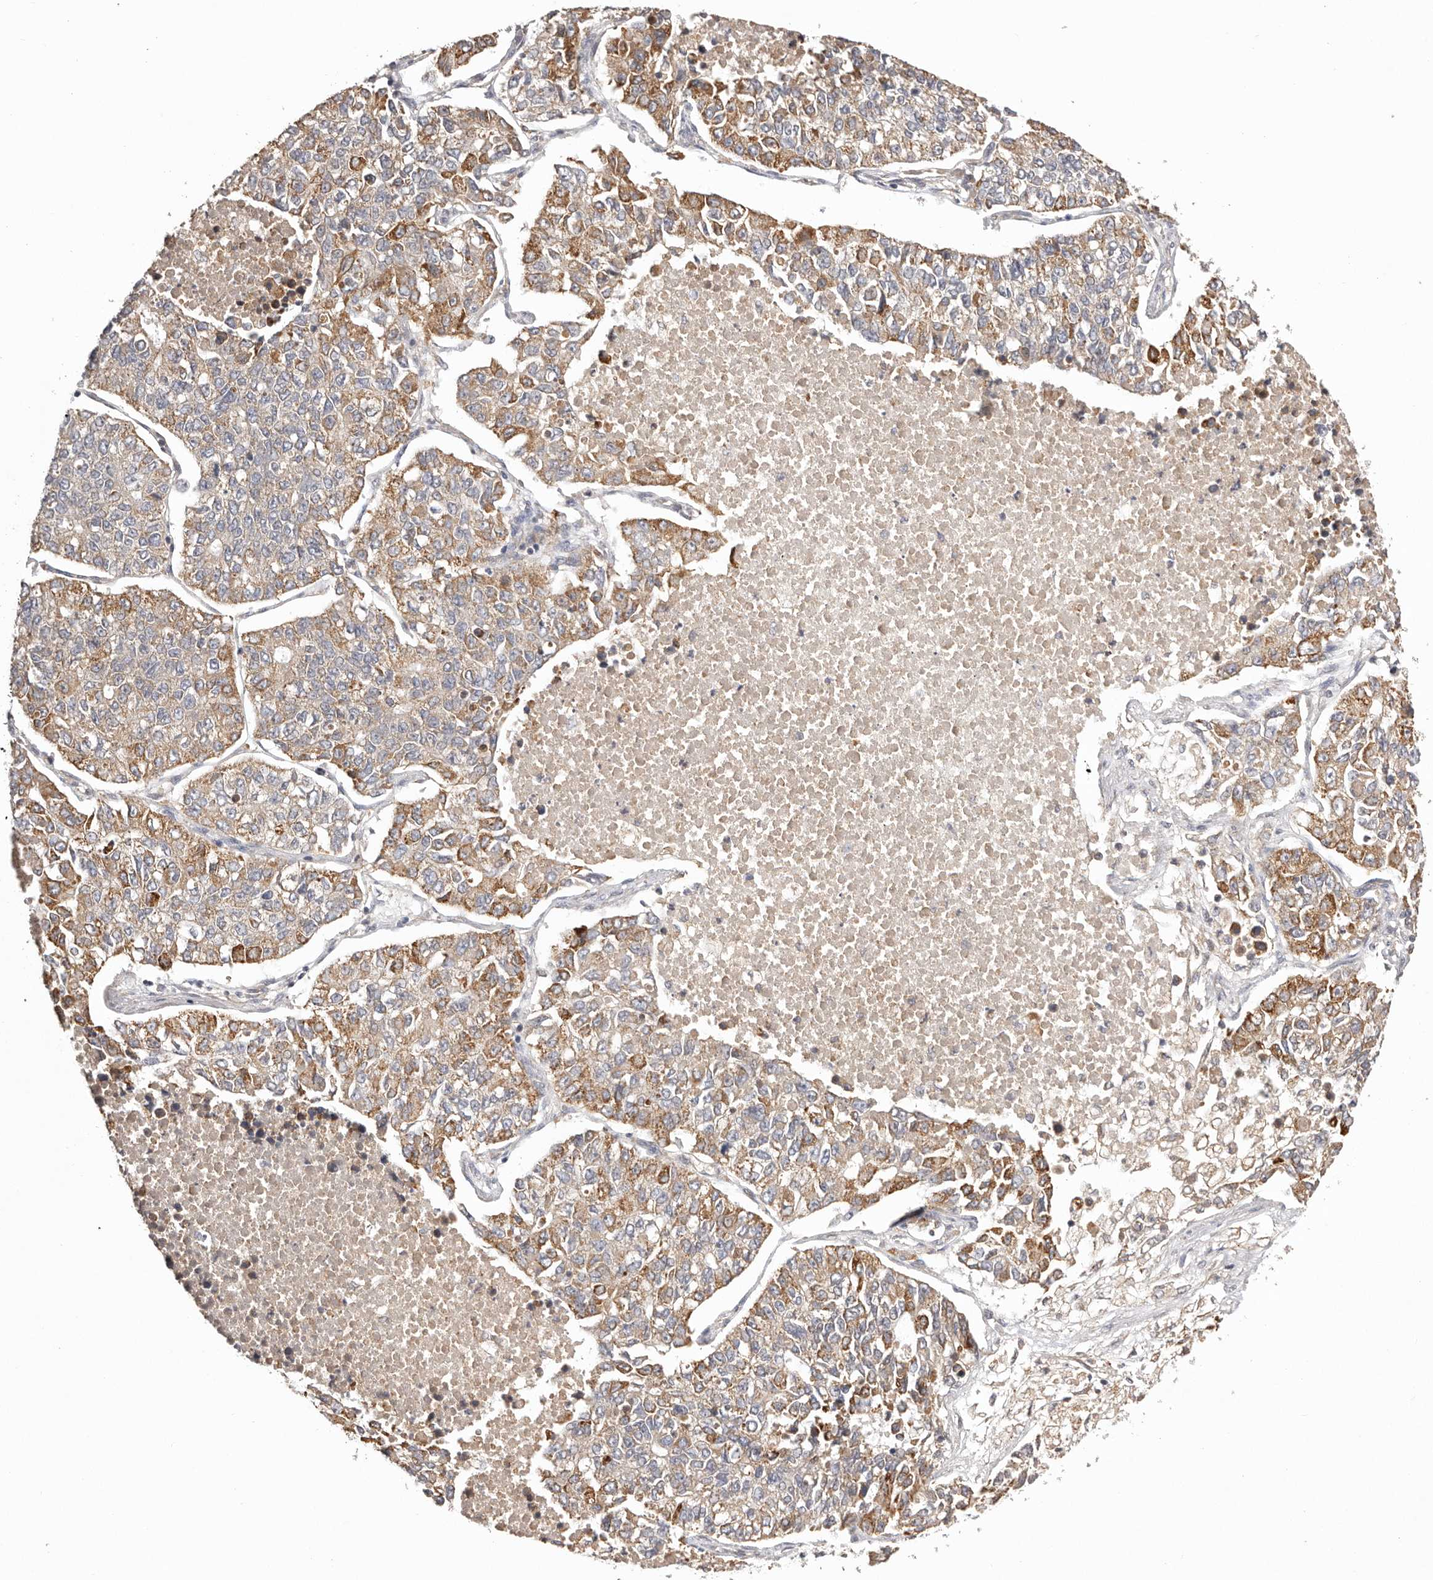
{"staining": {"intensity": "moderate", "quantity": "<25%", "location": "cytoplasmic/membranous"}, "tissue": "lung cancer", "cell_type": "Tumor cells", "image_type": "cancer", "snomed": [{"axis": "morphology", "description": "Adenocarcinoma, NOS"}, {"axis": "topography", "description": "Lung"}], "caption": "Brown immunohistochemical staining in human lung cancer (adenocarcinoma) reveals moderate cytoplasmic/membranous positivity in about <25% of tumor cells.", "gene": "UBR2", "patient": {"sex": "male", "age": 49}}